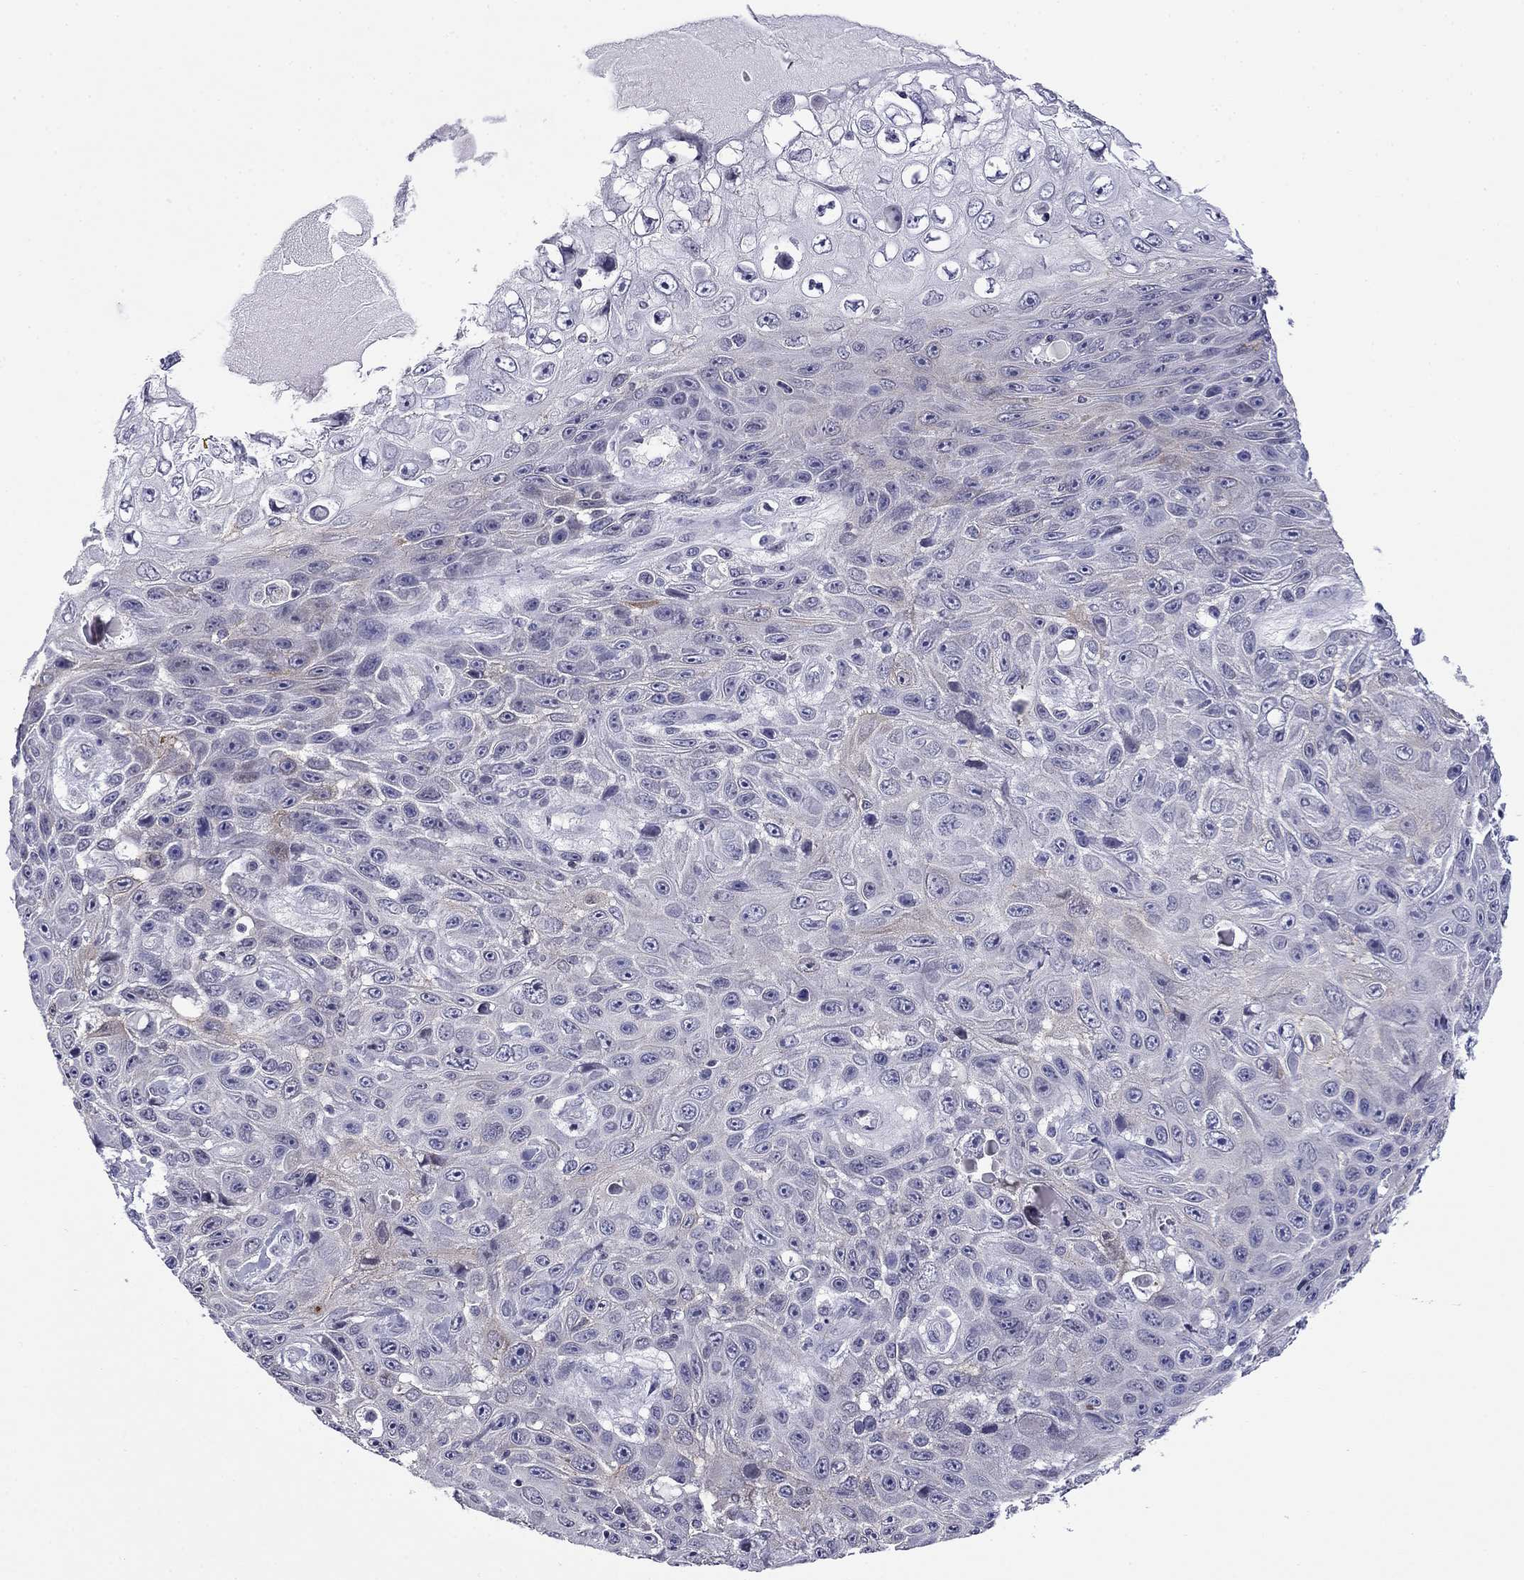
{"staining": {"intensity": "negative", "quantity": "none", "location": "none"}, "tissue": "skin cancer", "cell_type": "Tumor cells", "image_type": "cancer", "snomed": [{"axis": "morphology", "description": "Squamous cell carcinoma, NOS"}, {"axis": "topography", "description": "Skin"}], "caption": "Skin cancer (squamous cell carcinoma) was stained to show a protein in brown. There is no significant expression in tumor cells.", "gene": "PRR18", "patient": {"sex": "male", "age": 82}}